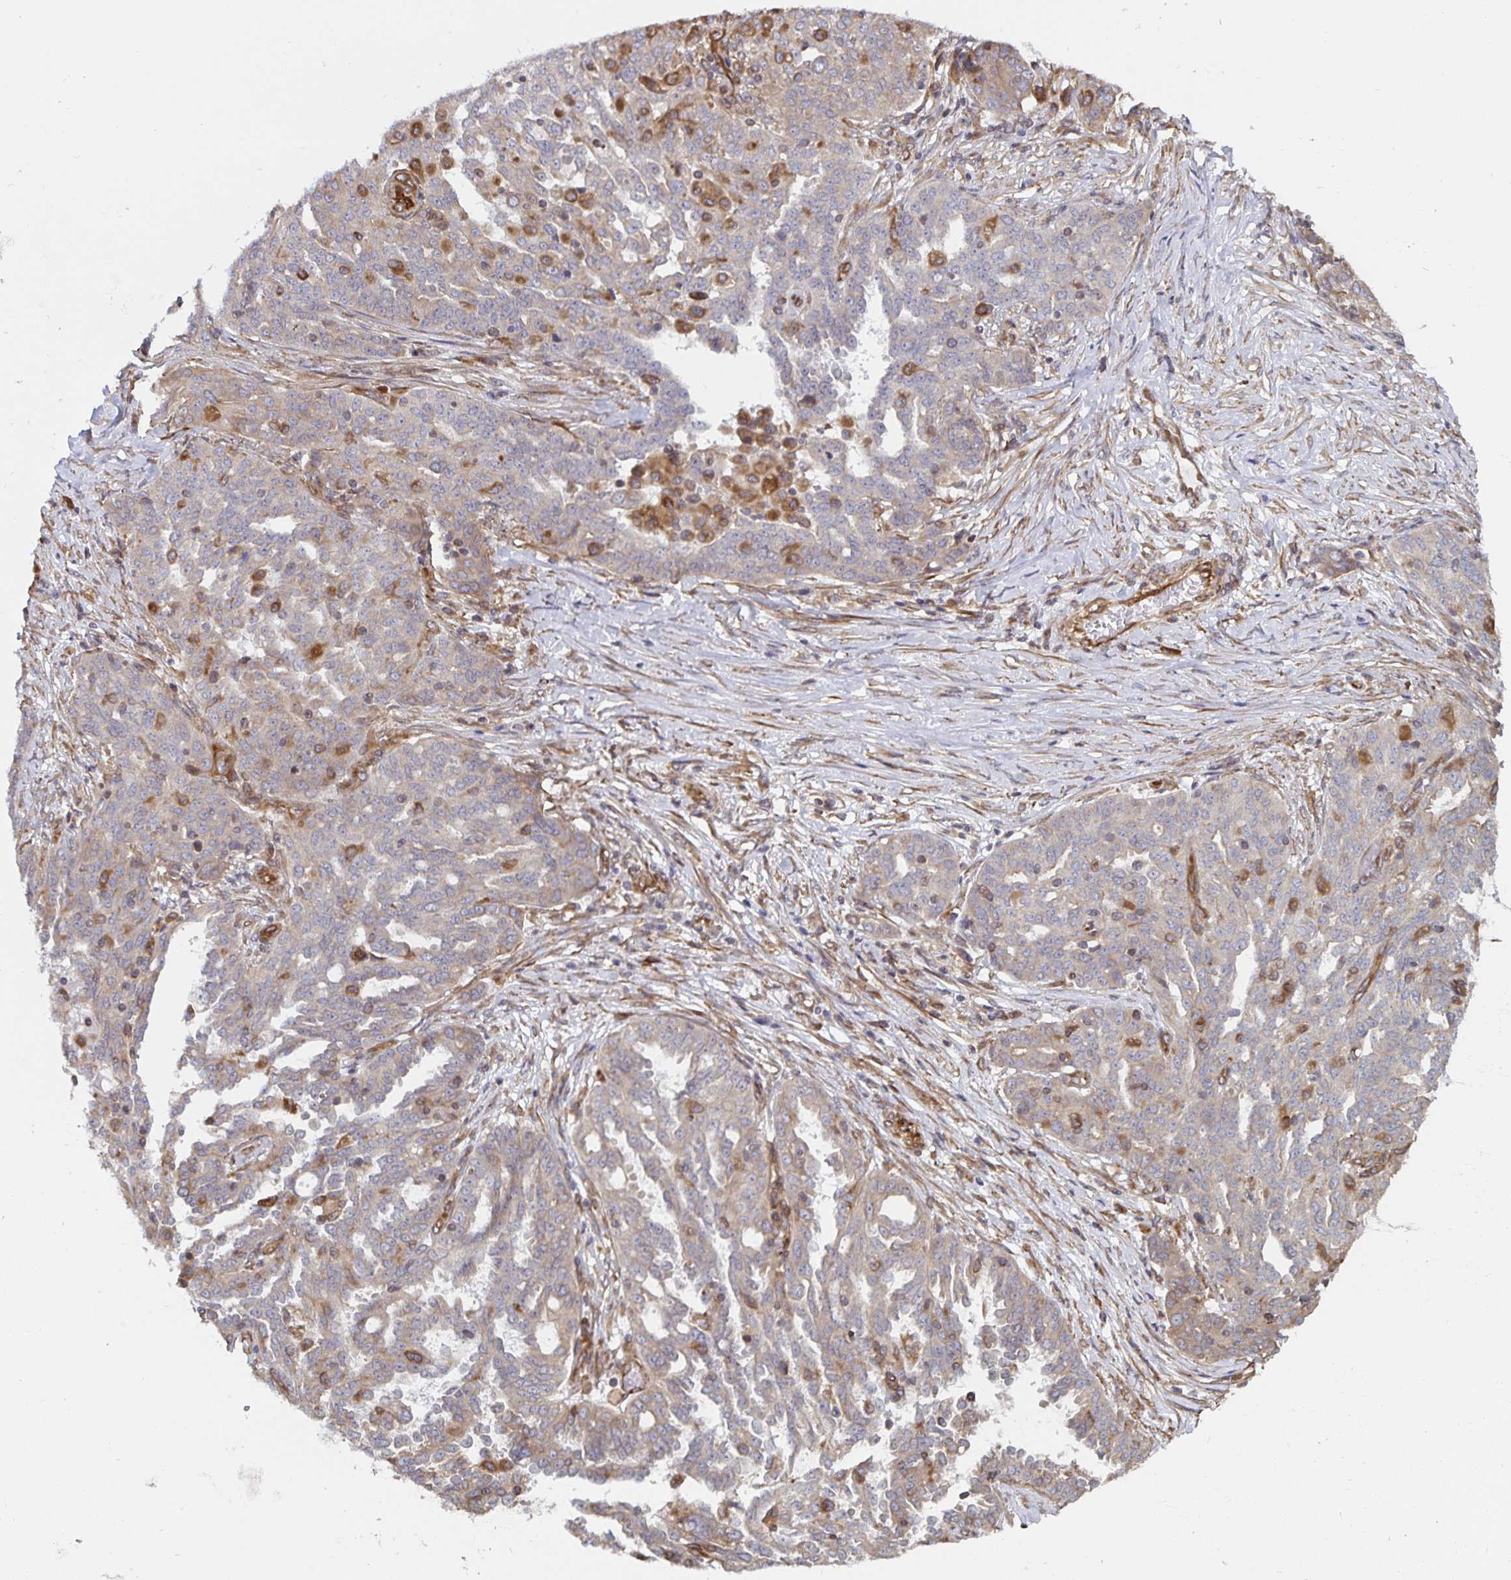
{"staining": {"intensity": "weak", "quantity": "25%-75%", "location": "cytoplasmic/membranous"}, "tissue": "ovarian cancer", "cell_type": "Tumor cells", "image_type": "cancer", "snomed": [{"axis": "morphology", "description": "Cystadenocarcinoma, serous, NOS"}, {"axis": "topography", "description": "Ovary"}], "caption": "Immunohistochemistry (DAB) staining of ovarian cancer (serous cystadenocarcinoma) displays weak cytoplasmic/membranous protein staining in approximately 25%-75% of tumor cells. (DAB (3,3'-diaminobenzidine) IHC, brown staining for protein, blue staining for nuclei).", "gene": "BCAP29", "patient": {"sex": "female", "age": 67}}